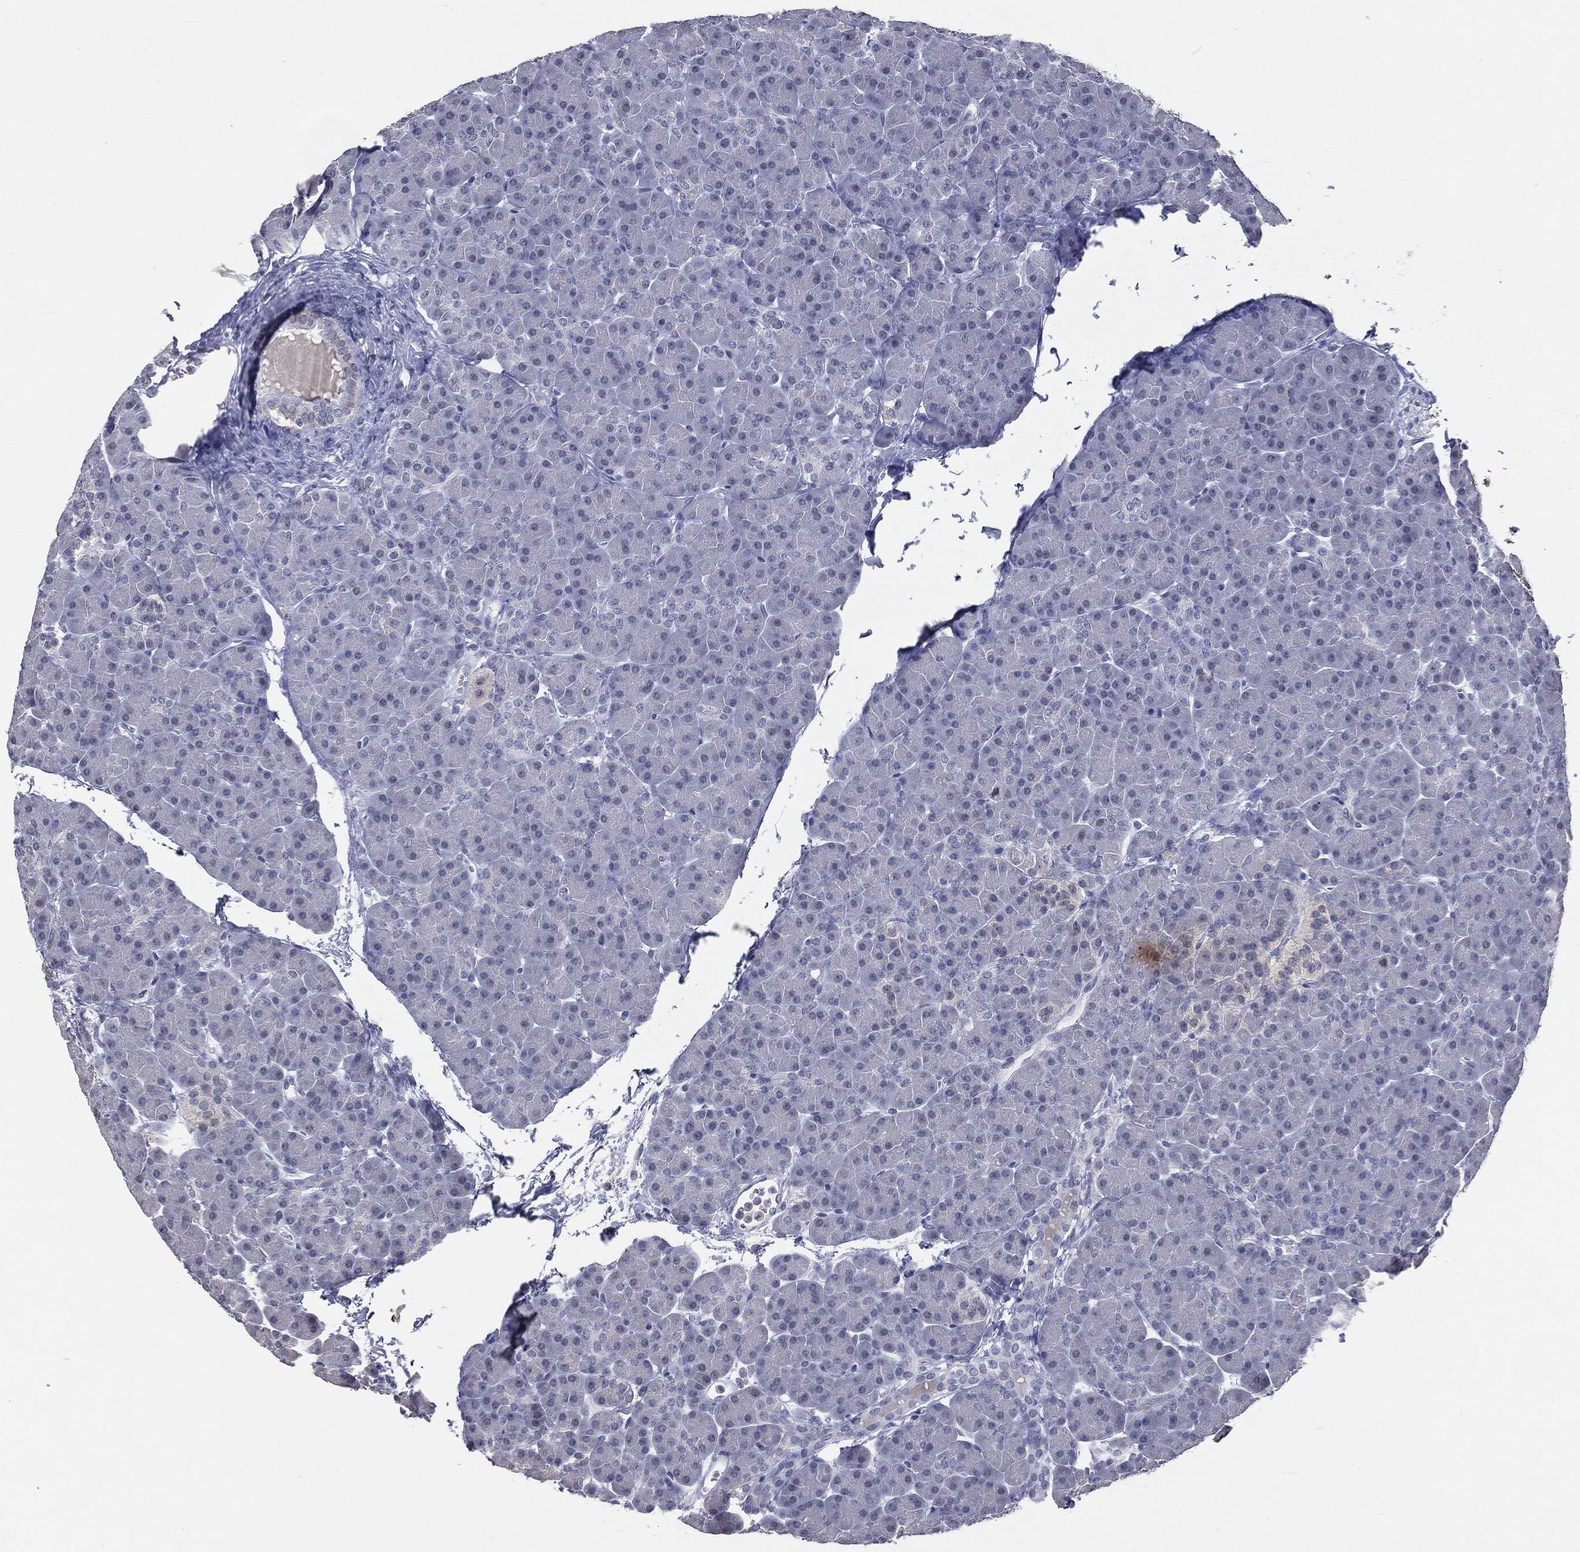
{"staining": {"intensity": "negative", "quantity": "none", "location": "none"}, "tissue": "pancreas", "cell_type": "Exocrine glandular cells", "image_type": "normal", "snomed": [{"axis": "morphology", "description": "Normal tissue, NOS"}, {"axis": "topography", "description": "Pancreas"}], "caption": "Immunohistochemistry (IHC) histopathology image of normal pancreas: pancreas stained with DAB displays no significant protein expression in exocrine glandular cells.", "gene": "SLC2A2", "patient": {"sex": "female", "age": 44}}